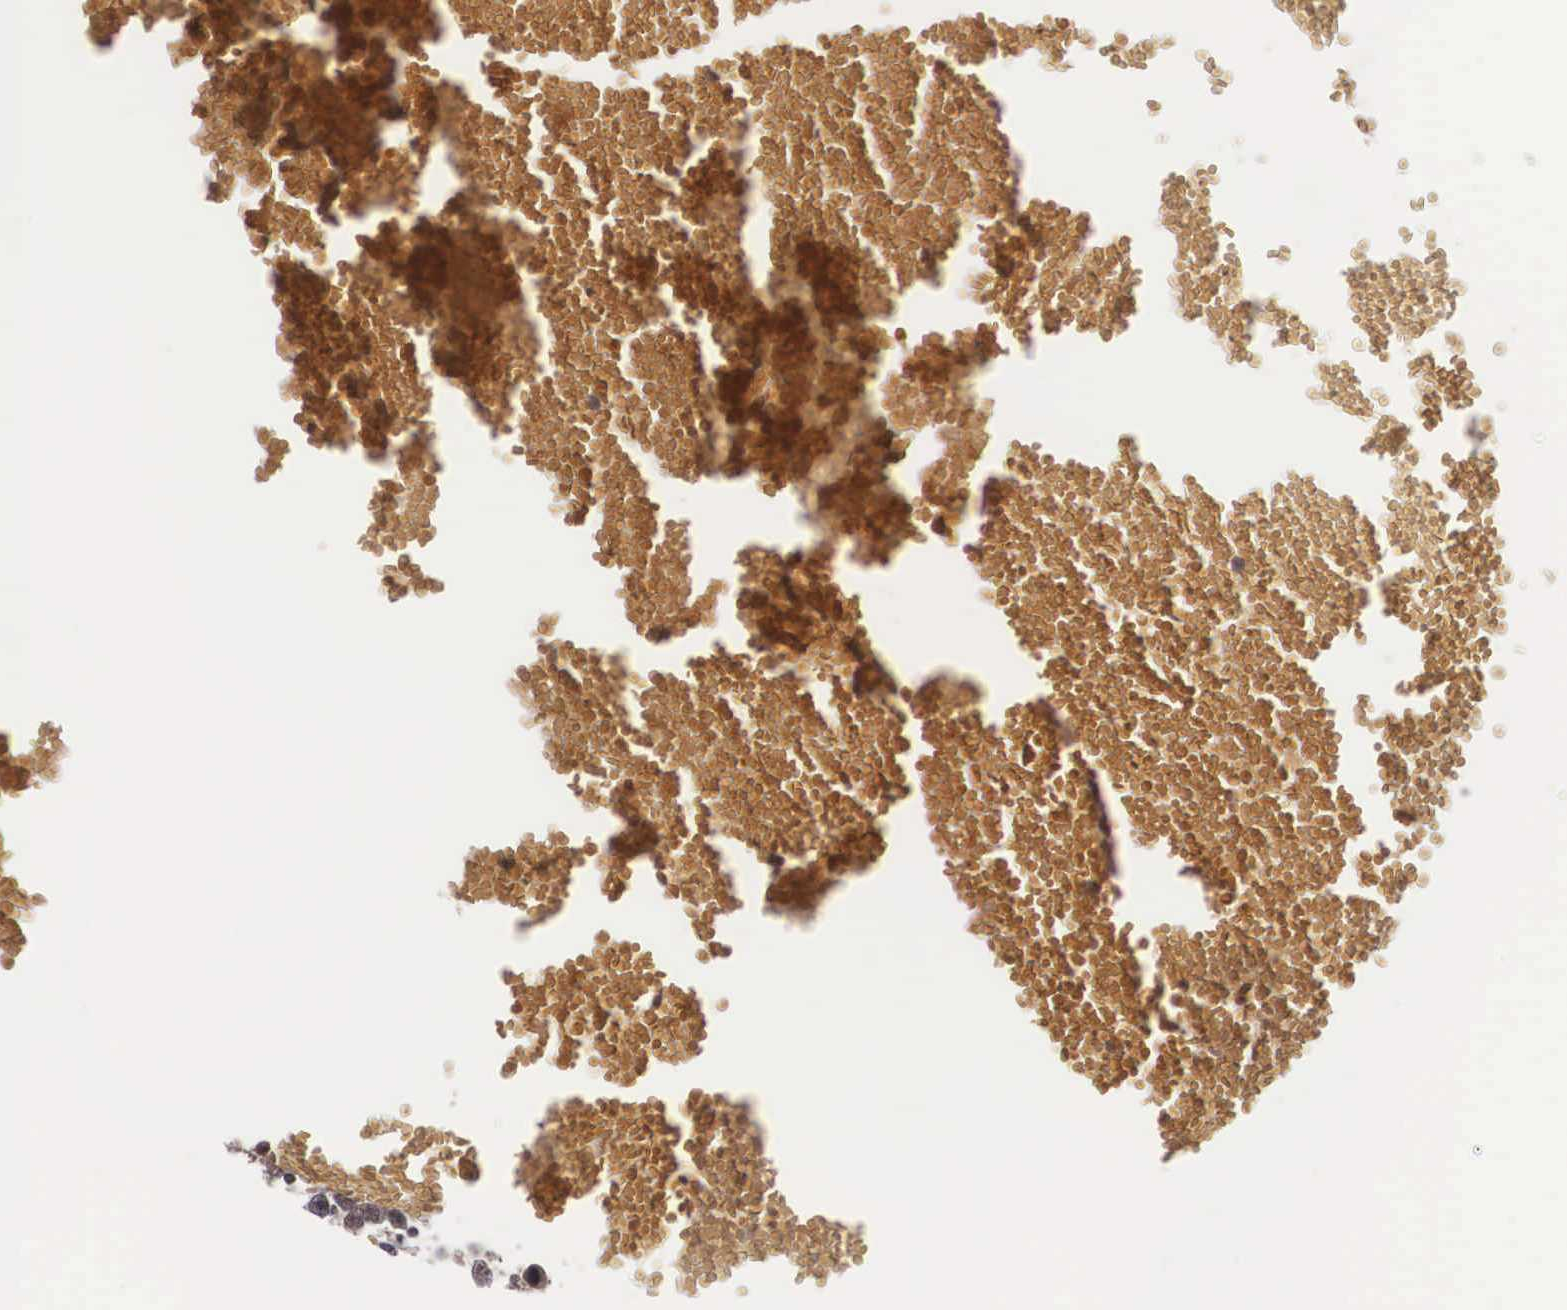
{"staining": {"intensity": "moderate", "quantity": ">75%", "location": "cytoplasmic/membranous"}, "tissue": "testis cancer", "cell_type": "Tumor cells", "image_type": "cancer", "snomed": [{"axis": "morphology", "description": "Seminoma, NOS"}, {"axis": "topography", "description": "Testis"}], "caption": "Protein expression analysis of human seminoma (testis) reveals moderate cytoplasmic/membranous staining in about >75% of tumor cells.", "gene": "VASH1", "patient": {"sex": "male", "age": 71}}